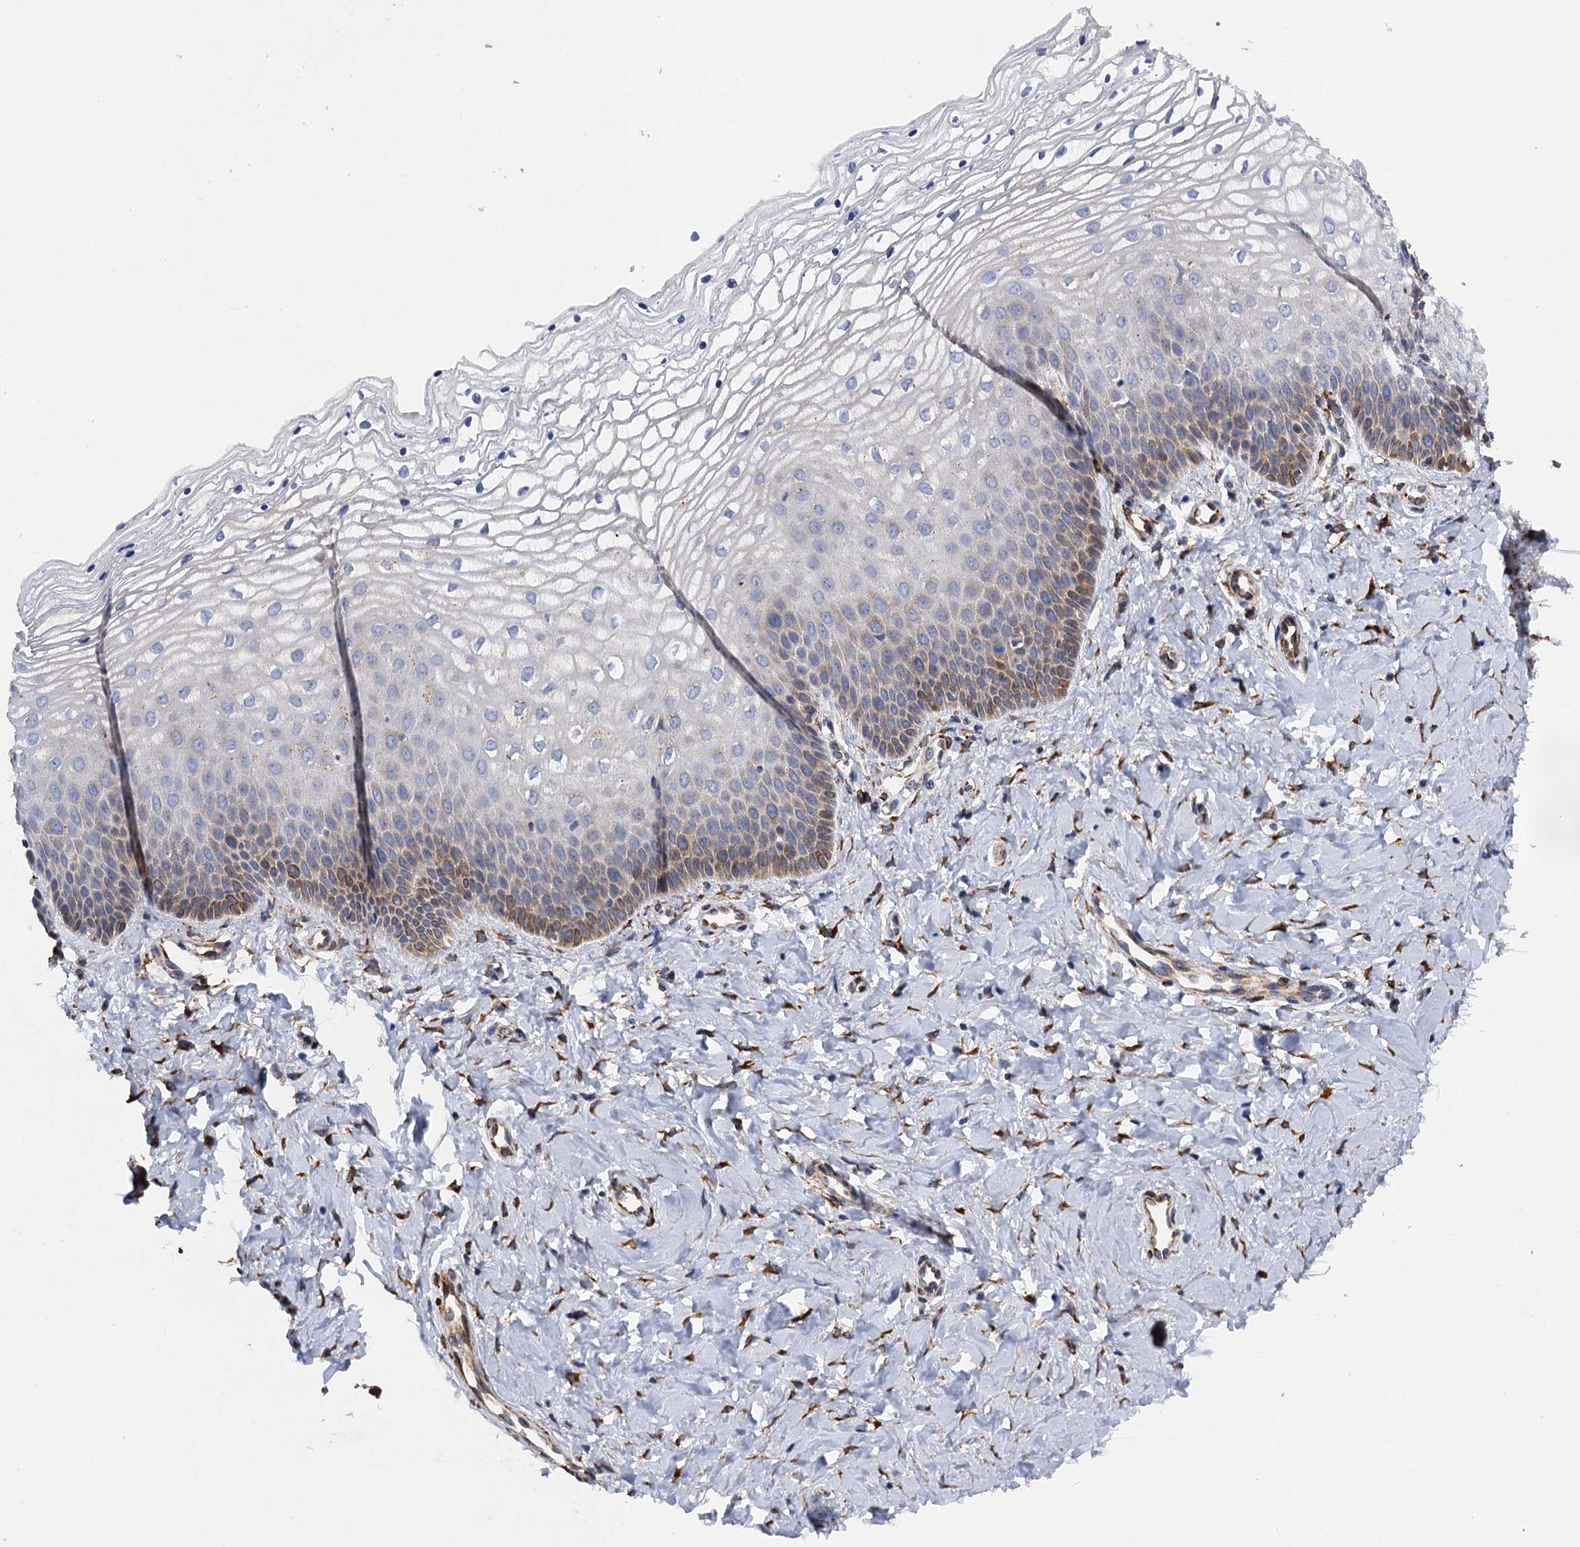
{"staining": {"intensity": "moderate", "quantity": "<25%", "location": "cytoplasmic/membranous"}, "tissue": "vagina", "cell_type": "Squamous epithelial cells", "image_type": "normal", "snomed": [{"axis": "morphology", "description": "Normal tissue, NOS"}, {"axis": "topography", "description": "Vagina"}], "caption": "This is an image of immunohistochemistry staining of normal vagina, which shows moderate expression in the cytoplasmic/membranous of squamous epithelial cells.", "gene": "POGLUT3", "patient": {"sex": "female", "age": 68}}